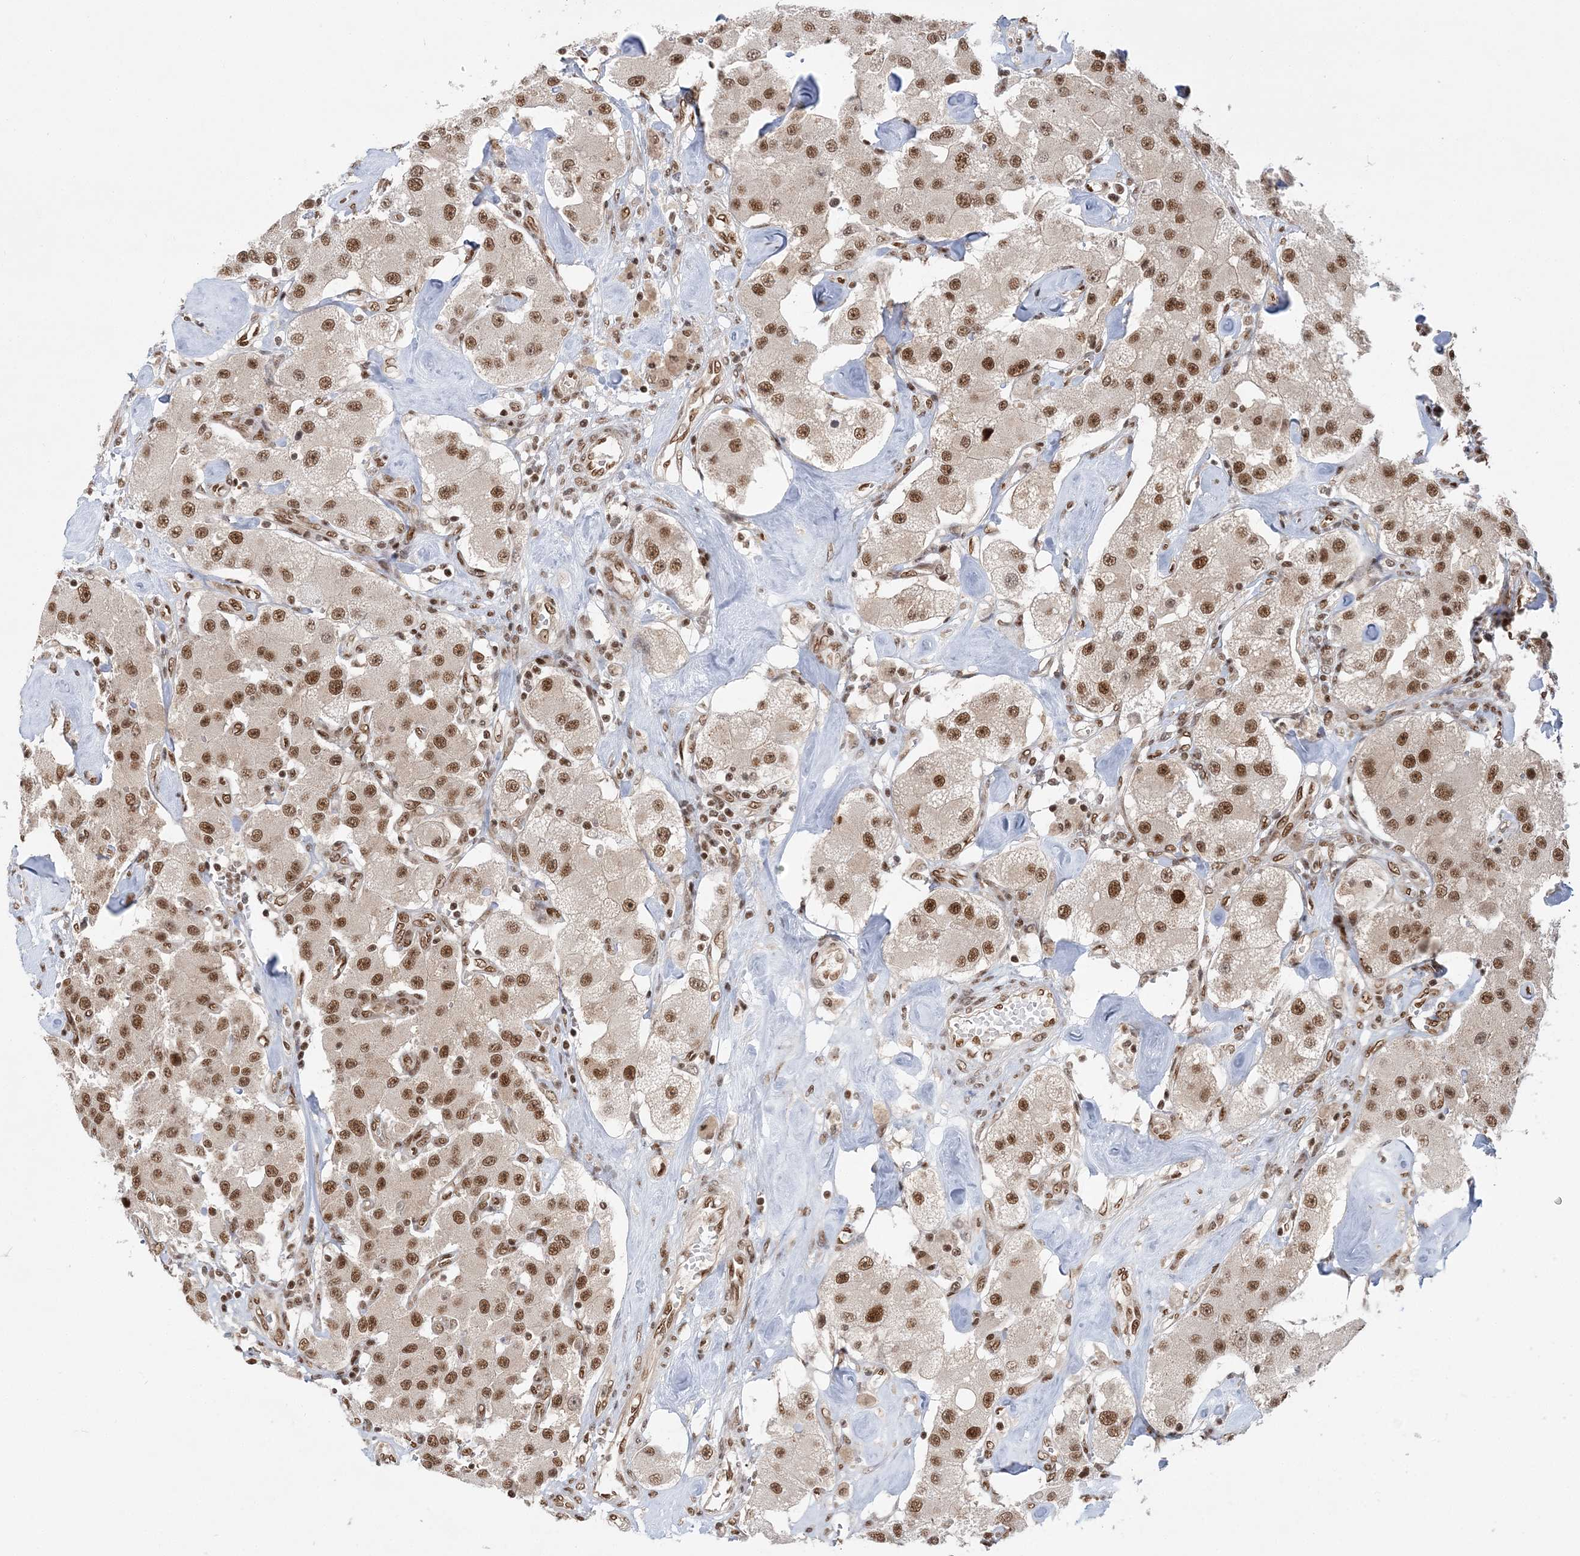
{"staining": {"intensity": "moderate", "quantity": ">75%", "location": "nuclear"}, "tissue": "carcinoid", "cell_type": "Tumor cells", "image_type": "cancer", "snomed": [{"axis": "morphology", "description": "Carcinoid, malignant, NOS"}, {"axis": "topography", "description": "Pancreas"}], "caption": "Protein staining reveals moderate nuclear expression in about >75% of tumor cells in malignant carcinoid.", "gene": "SEPHS1", "patient": {"sex": "male", "age": 41}}